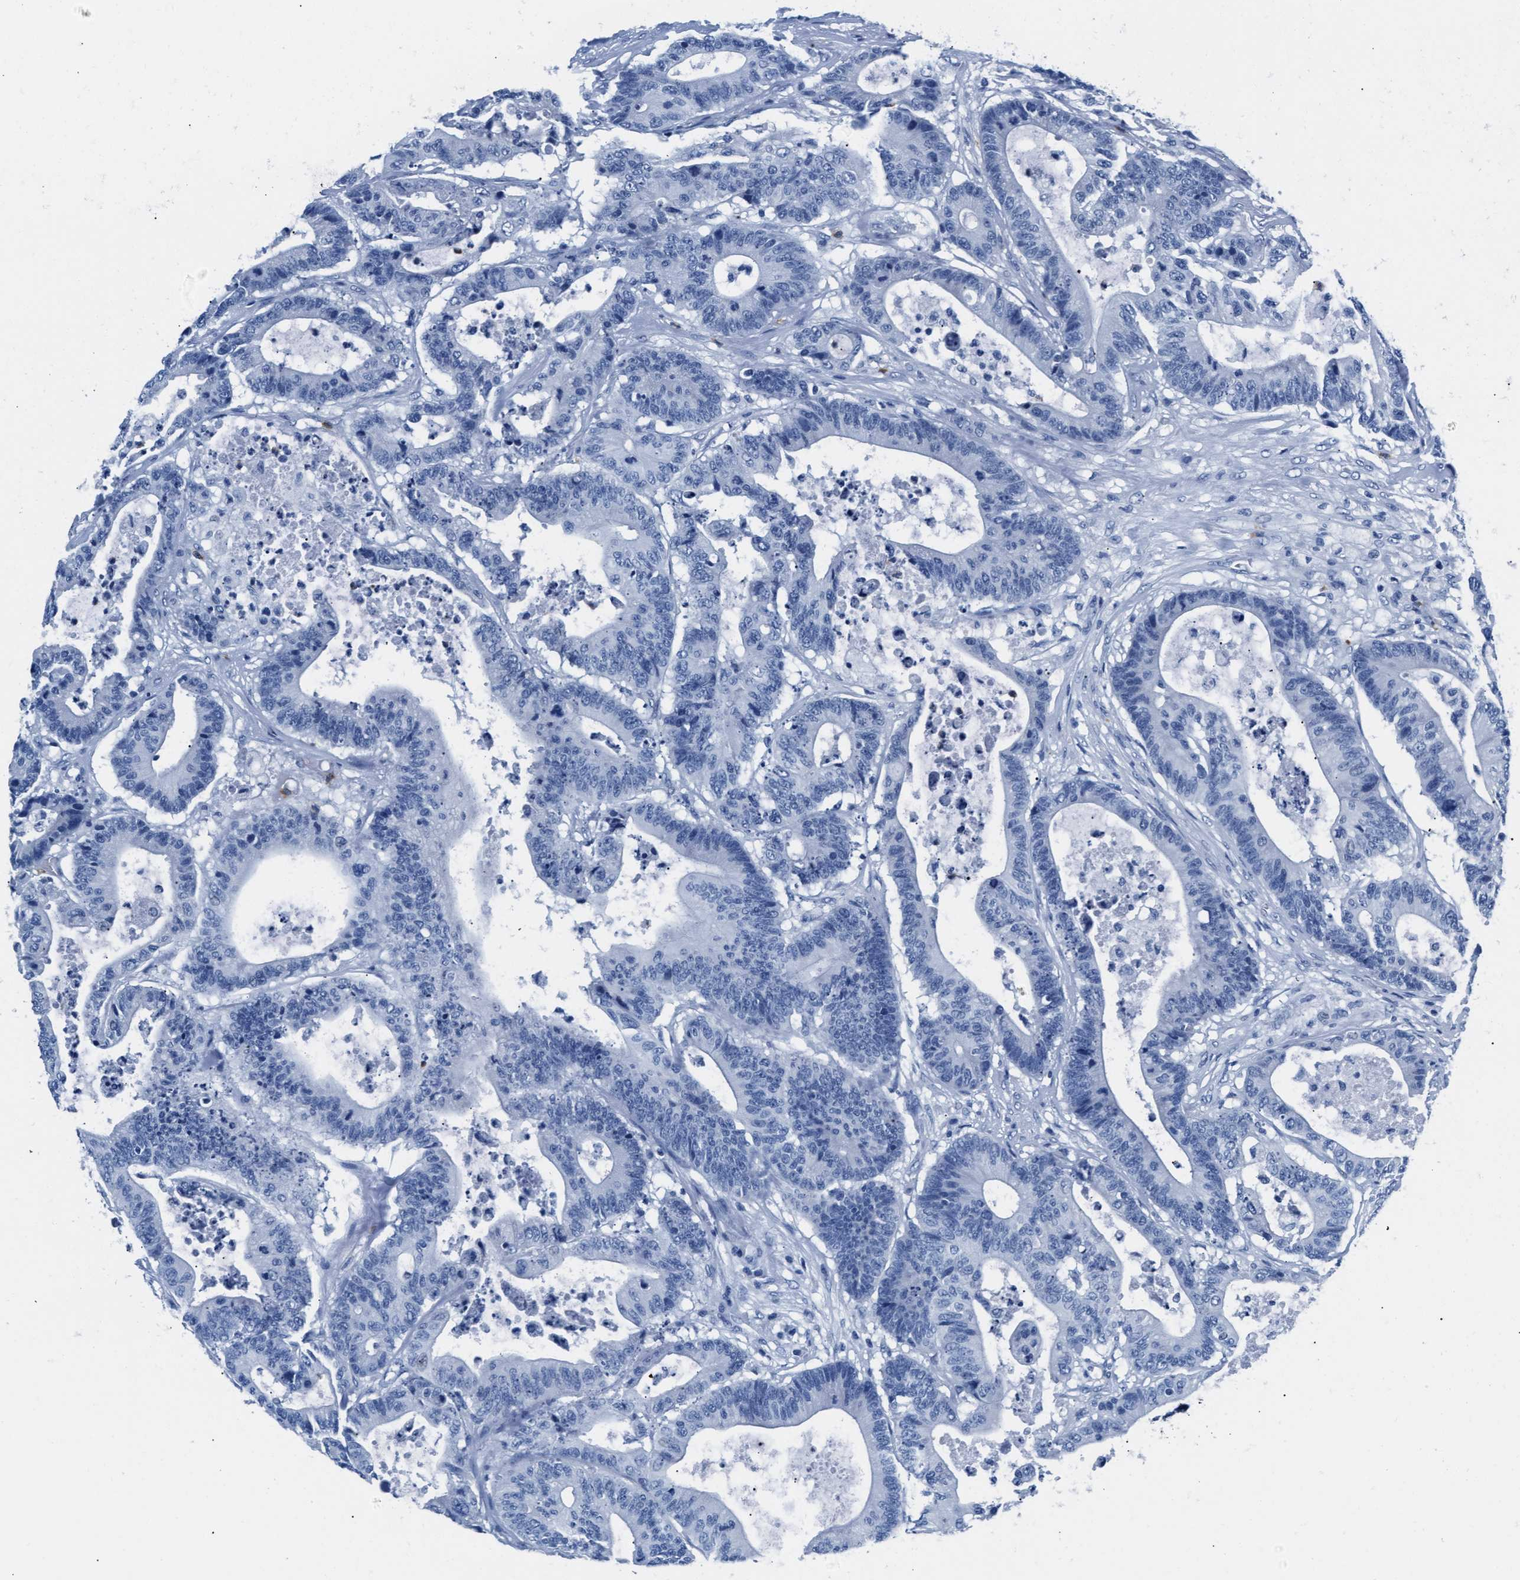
{"staining": {"intensity": "negative", "quantity": "none", "location": "none"}, "tissue": "colorectal cancer", "cell_type": "Tumor cells", "image_type": "cancer", "snomed": [{"axis": "morphology", "description": "Adenocarcinoma, NOS"}, {"axis": "topography", "description": "Colon"}], "caption": "The micrograph shows no significant expression in tumor cells of colorectal cancer.", "gene": "MMP8", "patient": {"sex": "female", "age": 84}}